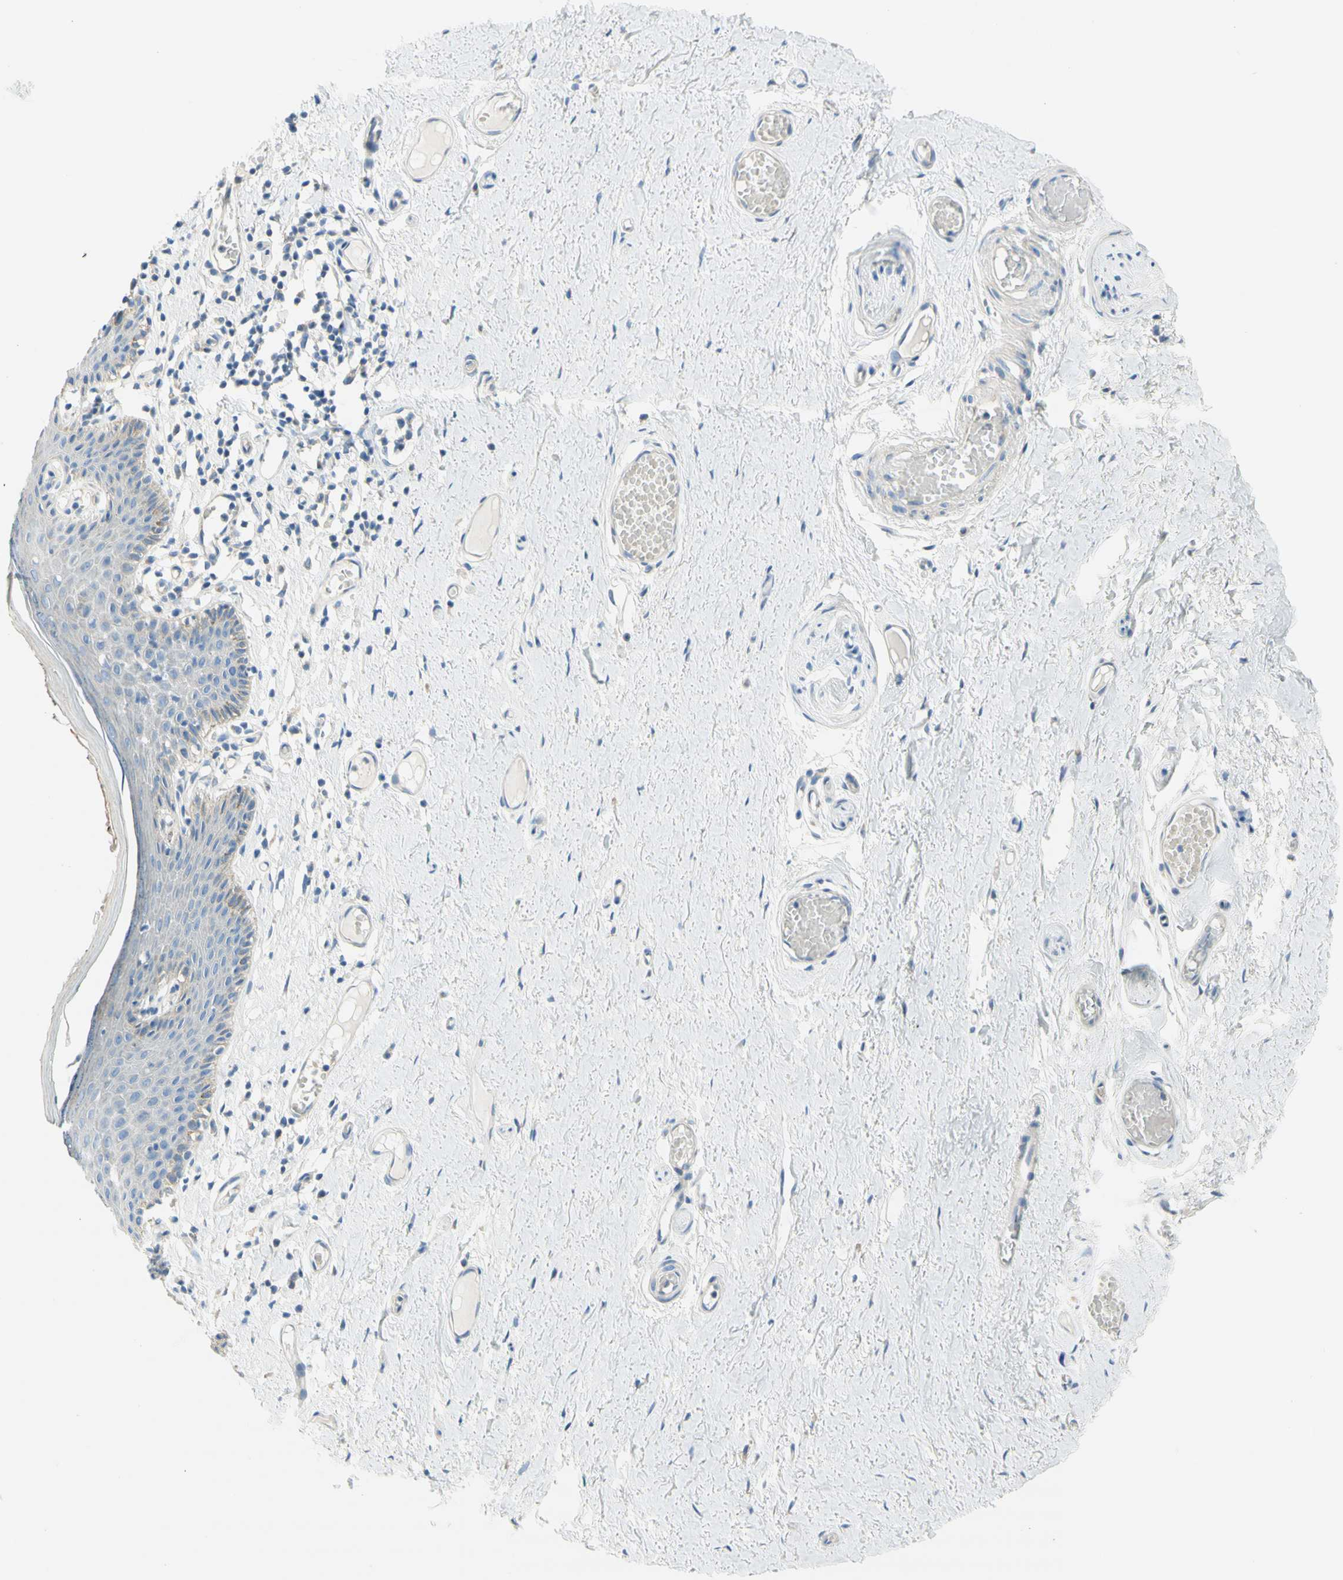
{"staining": {"intensity": "negative", "quantity": "none", "location": "none"}, "tissue": "skin", "cell_type": "Epidermal cells", "image_type": "normal", "snomed": [{"axis": "morphology", "description": "Normal tissue, NOS"}, {"axis": "topography", "description": "Adipose tissue"}, {"axis": "topography", "description": "Vascular tissue"}, {"axis": "topography", "description": "Anal"}, {"axis": "topography", "description": "Peripheral nerve tissue"}], "caption": "High magnification brightfield microscopy of unremarkable skin stained with DAB (brown) and counterstained with hematoxylin (blue): epidermal cells show no significant positivity. Nuclei are stained in blue.", "gene": "F3", "patient": {"sex": "female", "age": 54}}